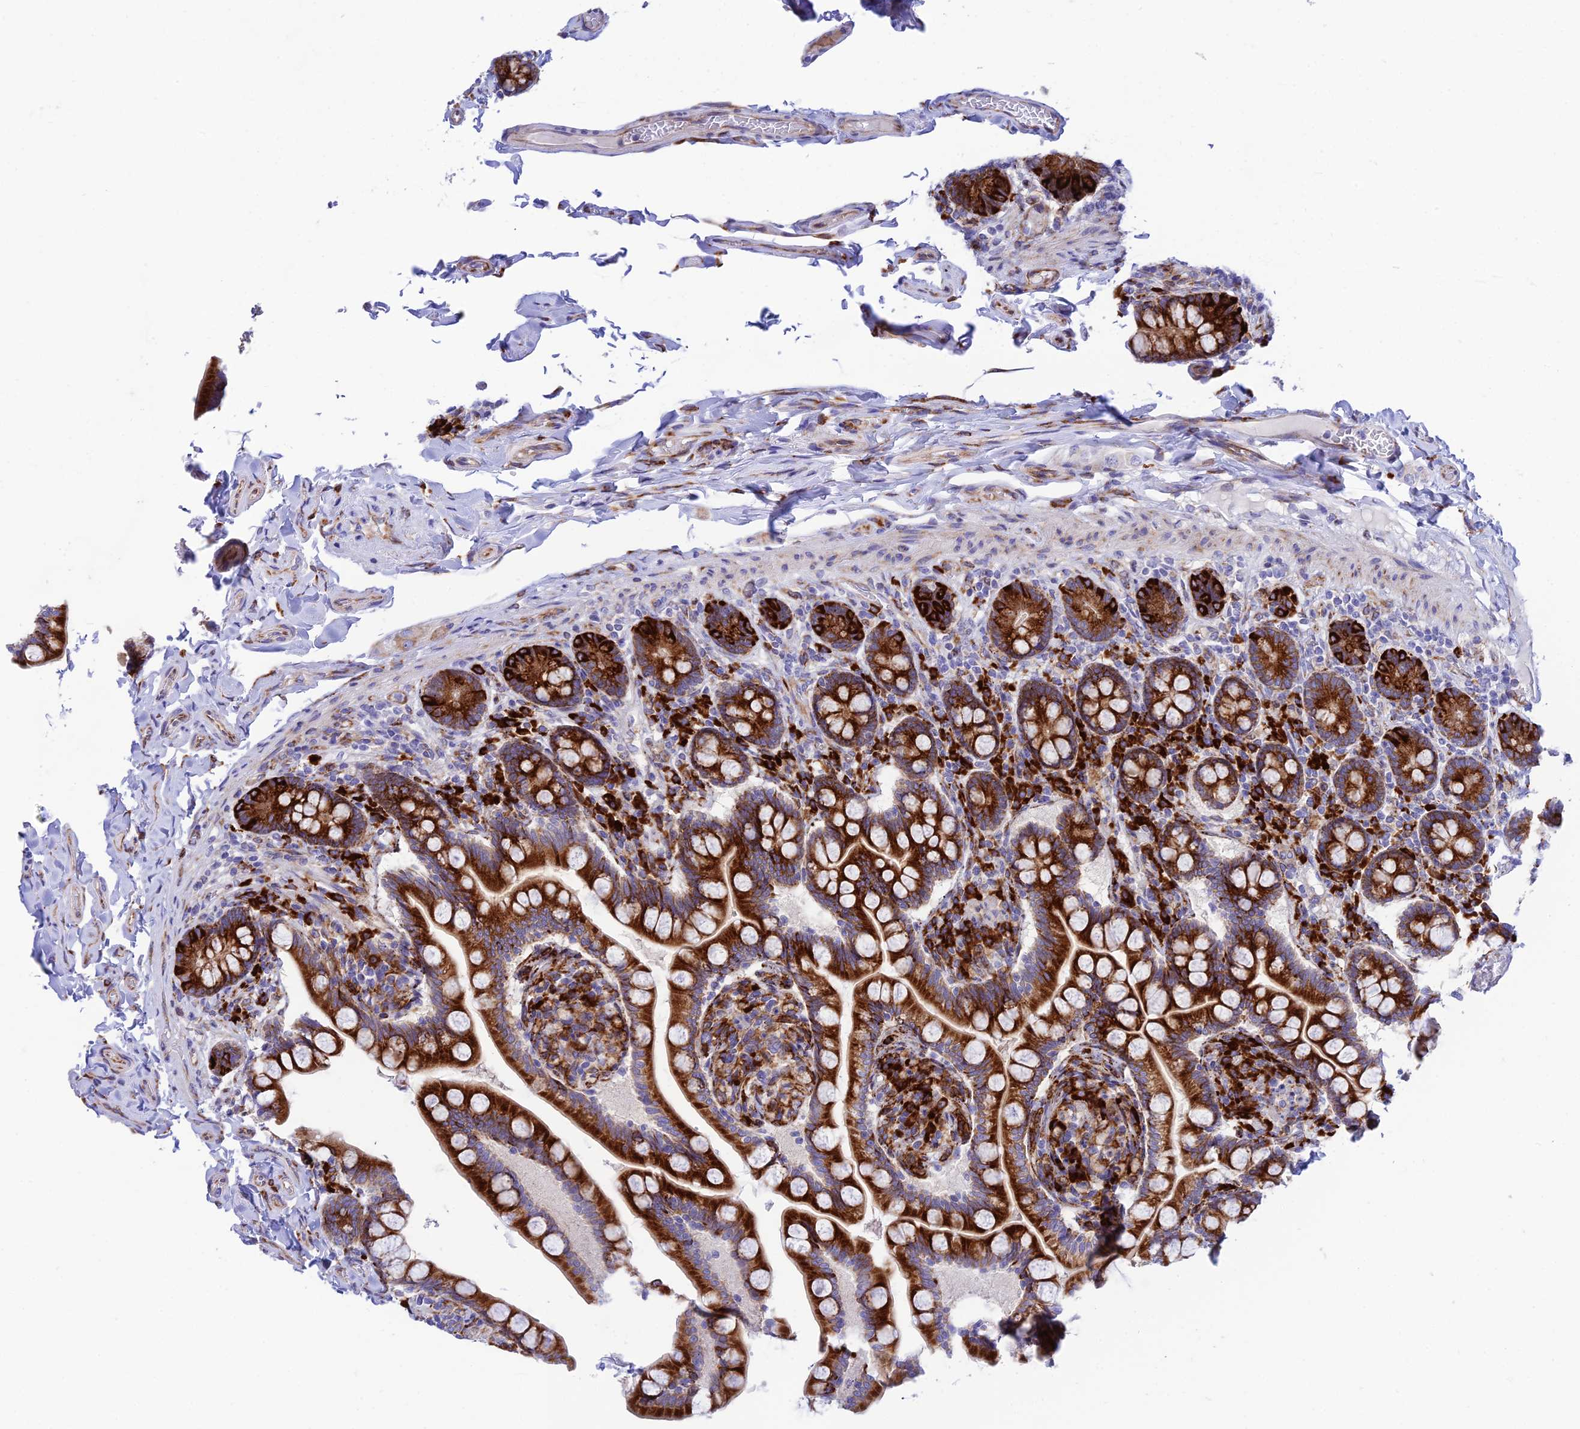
{"staining": {"intensity": "strong", "quantity": ">75%", "location": "cytoplasmic/membranous"}, "tissue": "small intestine", "cell_type": "Glandular cells", "image_type": "normal", "snomed": [{"axis": "morphology", "description": "Normal tissue, NOS"}, {"axis": "topography", "description": "Small intestine"}], "caption": "Immunohistochemical staining of benign human small intestine displays >75% levels of strong cytoplasmic/membranous protein expression in about >75% of glandular cells.", "gene": "TUBGCP6", "patient": {"sex": "female", "age": 64}}